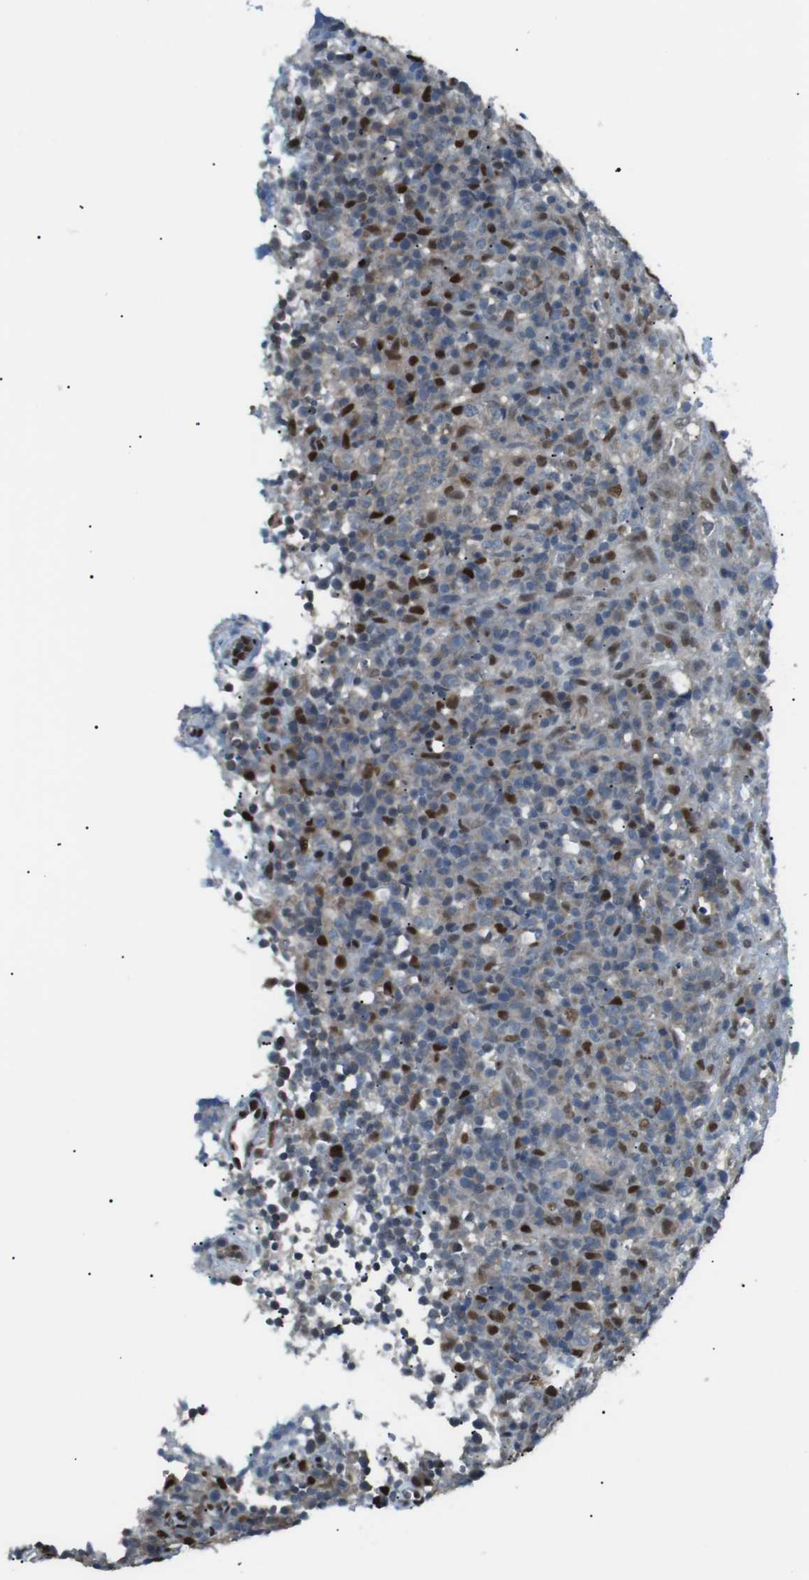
{"staining": {"intensity": "weak", "quantity": ">75%", "location": "cytoplasmic/membranous"}, "tissue": "lymphoma", "cell_type": "Tumor cells", "image_type": "cancer", "snomed": [{"axis": "morphology", "description": "Malignant lymphoma, non-Hodgkin's type, High grade"}, {"axis": "topography", "description": "Lymph node"}], "caption": "This micrograph reveals immunohistochemistry staining of human malignant lymphoma, non-Hodgkin's type (high-grade), with low weak cytoplasmic/membranous positivity in about >75% of tumor cells.", "gene": "SRPK2", "patient": {"sex": "female", "age": 76}}